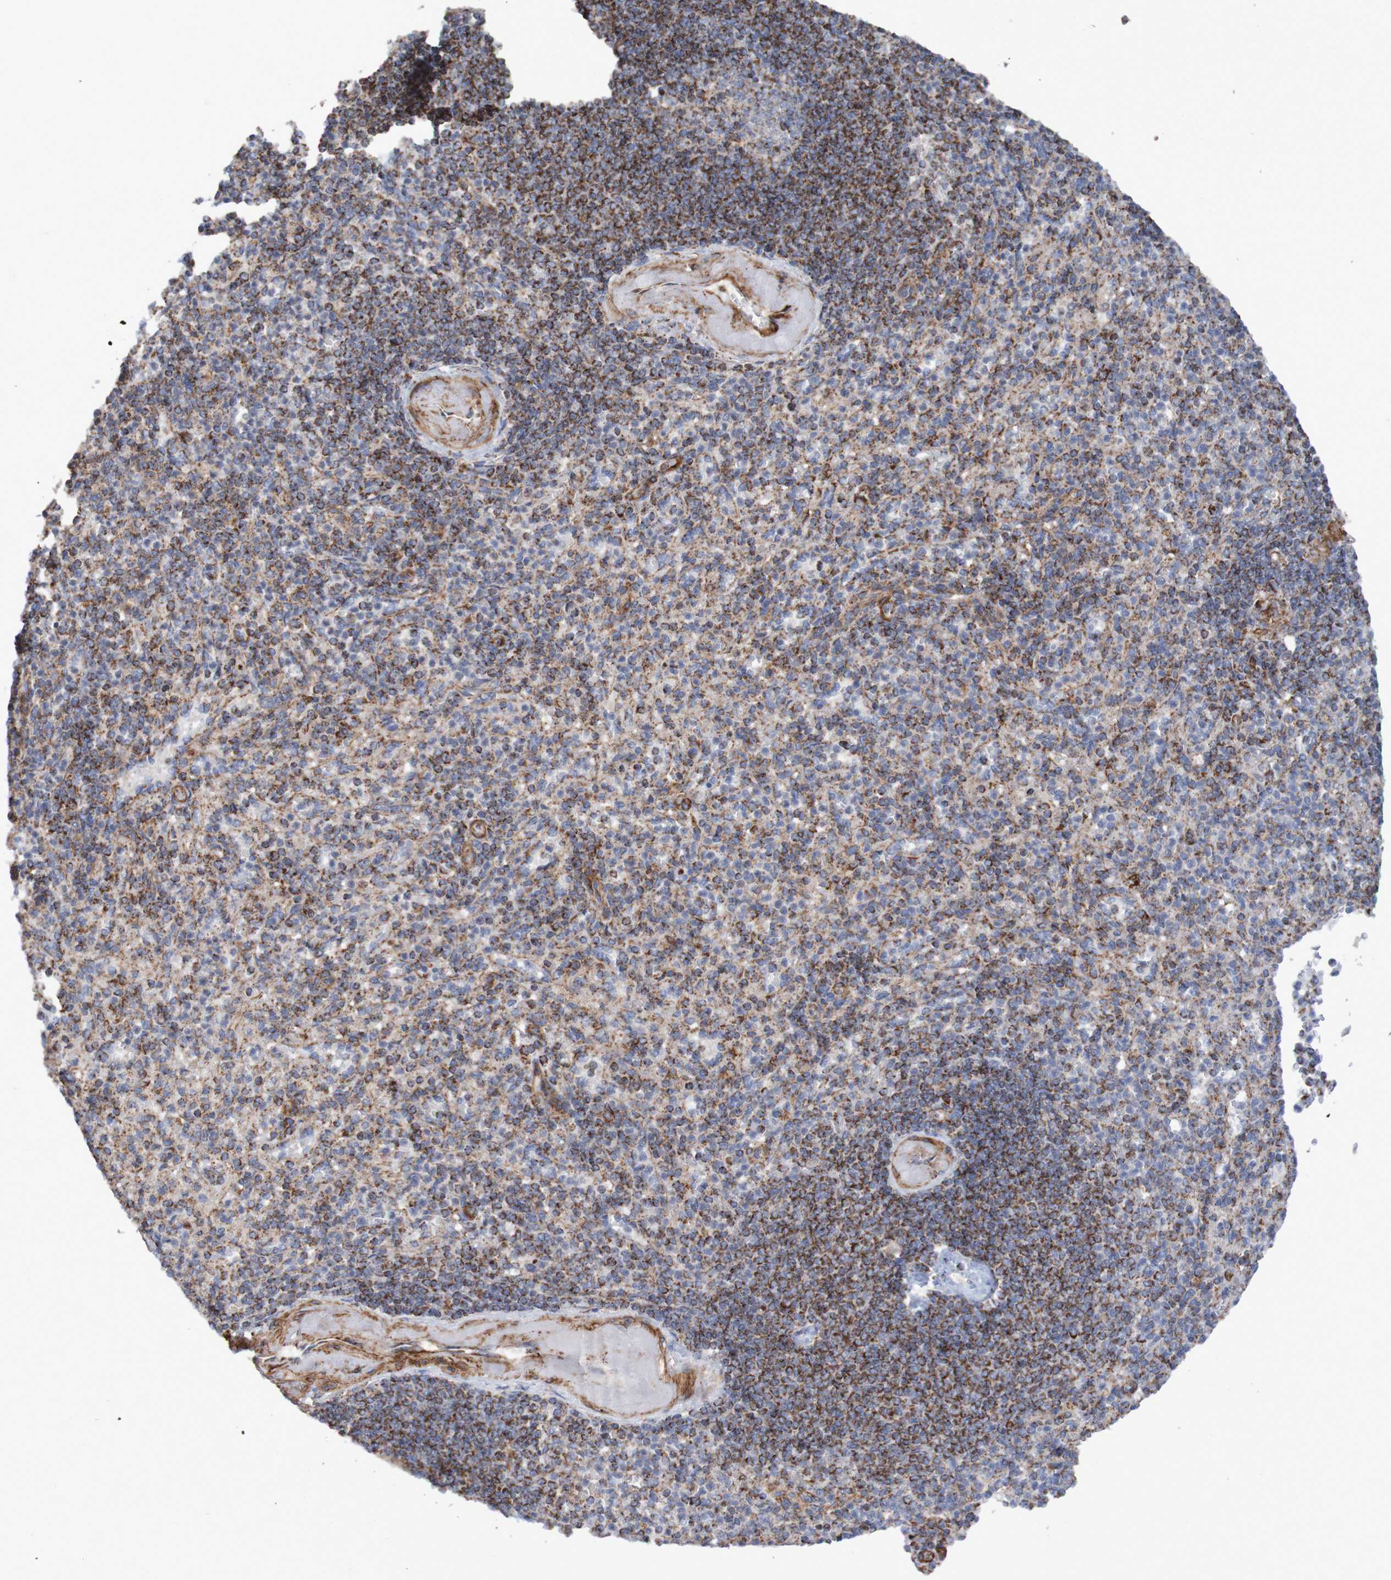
{"staining": {"intensity": "moderate", "quantity": ">75%", "location": "cytoplasmic/membranous"}, "tissue": "spleen", "cell_type": "Cells in red pulp", "image_type": "normal", "snomed": [{"axis": "morphology", "description": "Normal tissue, NOS"}, {"axis": "topography", "description": "Spleen"}], "caption": "Protein positivity by immunohistochemistry (IHC) demonstrates moderate cytoplasmic/membranous positivity in approximately >75% of cells in red pulp in benign spleen.", "gene": "MMEL1", "patient": {"sex": "female", "age": 74}}